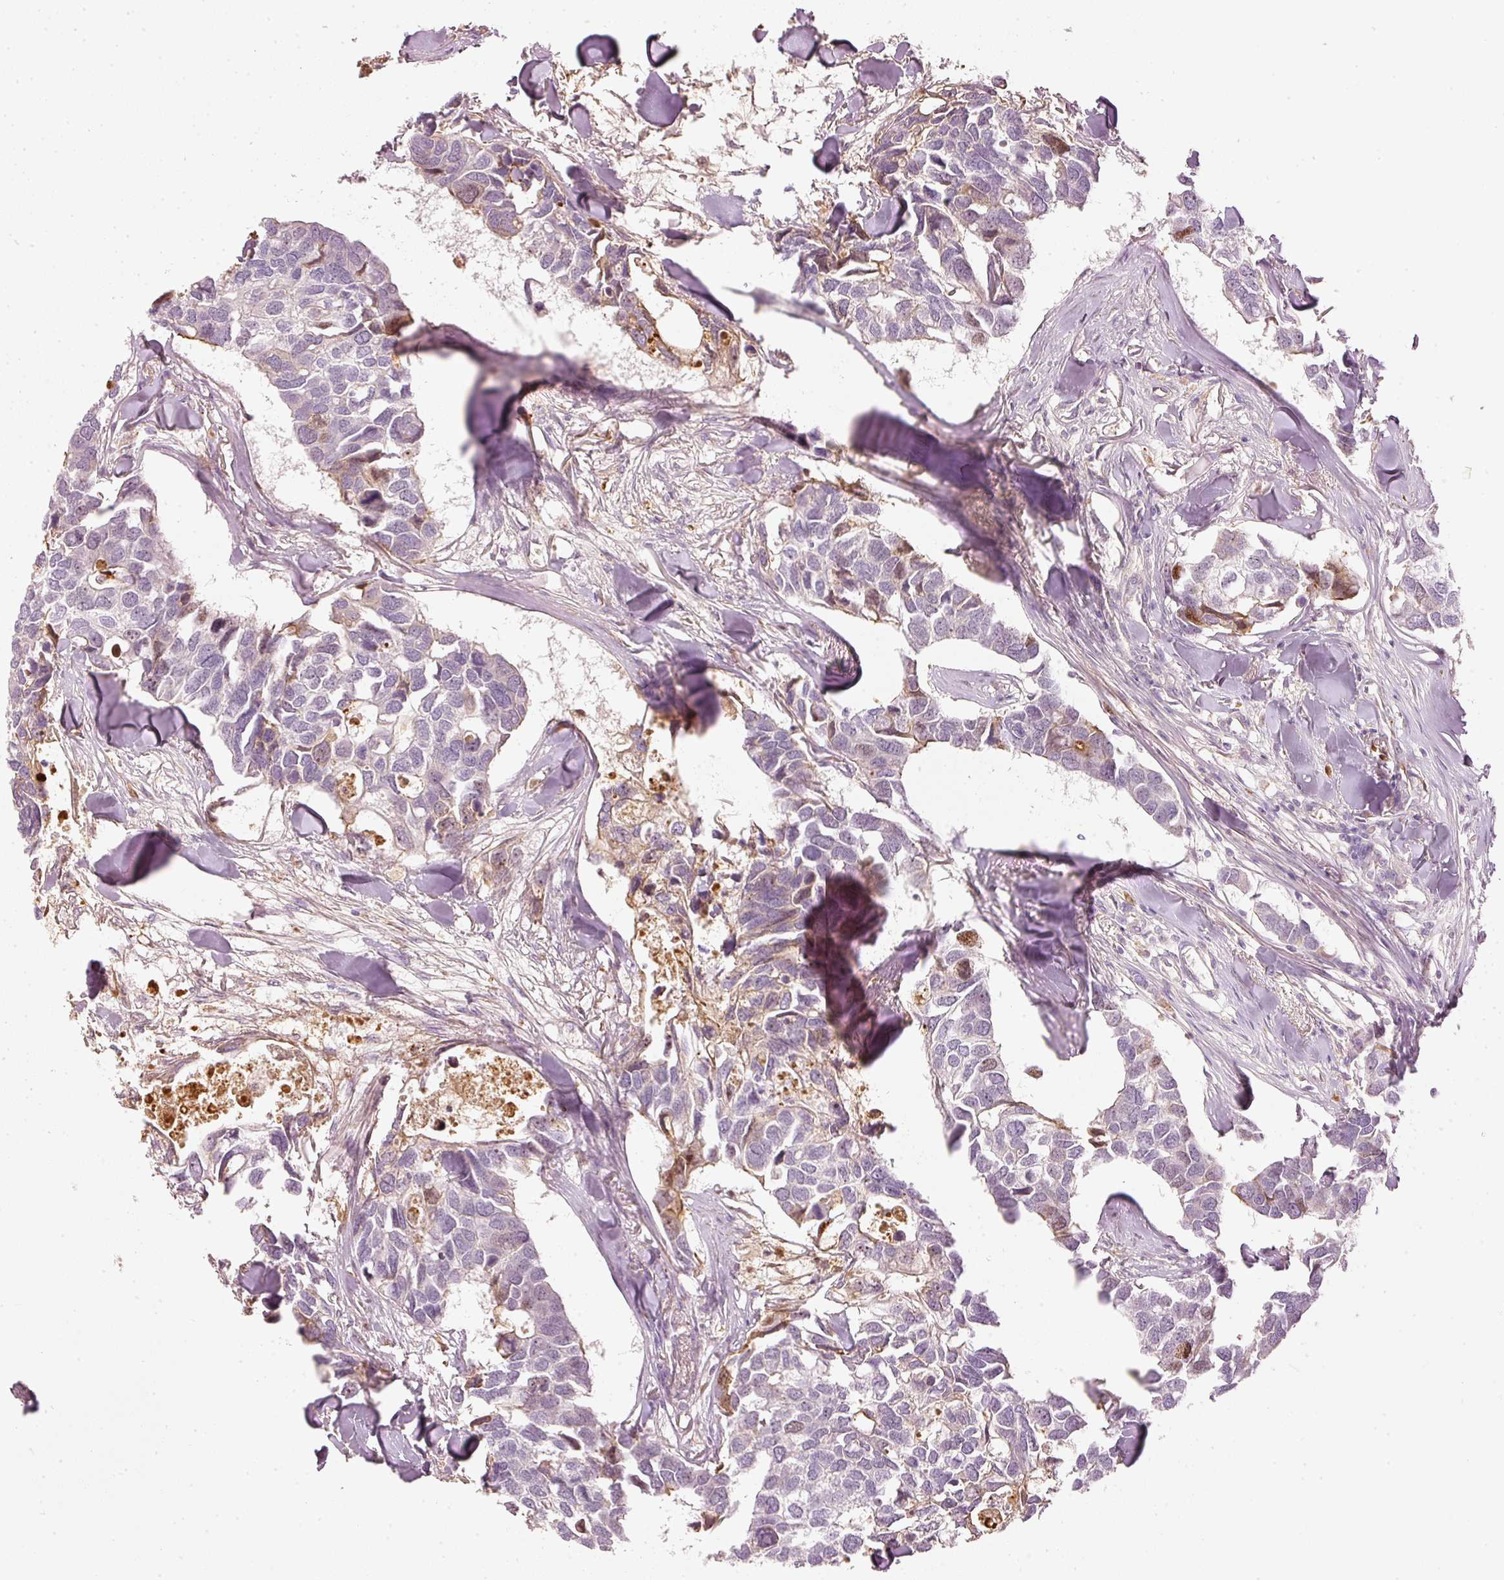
{"staining": {"intensity": "moderate", "quantity": "<25%", "location": "cytoplasmic/membranous,nuclear"}, "tissue": "breast cancer", "cell_type": "Tumor cells", "image_type": "cancer", "snomed": [{"axis": "morphology", "description": "Duct carcinoma"}, {"axis": "topography", "description": "Breast"}], "caption": "Immunohistochemical staining of invasive ductal carcinoma (breast) displays low levels of moderate cytoplasmic/membranous and nuclear positivity in about <25% of tumor cells. (Brightfield microscopy of DAB IHC at high magnification).", "gene": "VCAM1", "patient": {"sex": "female", "age": 83}}